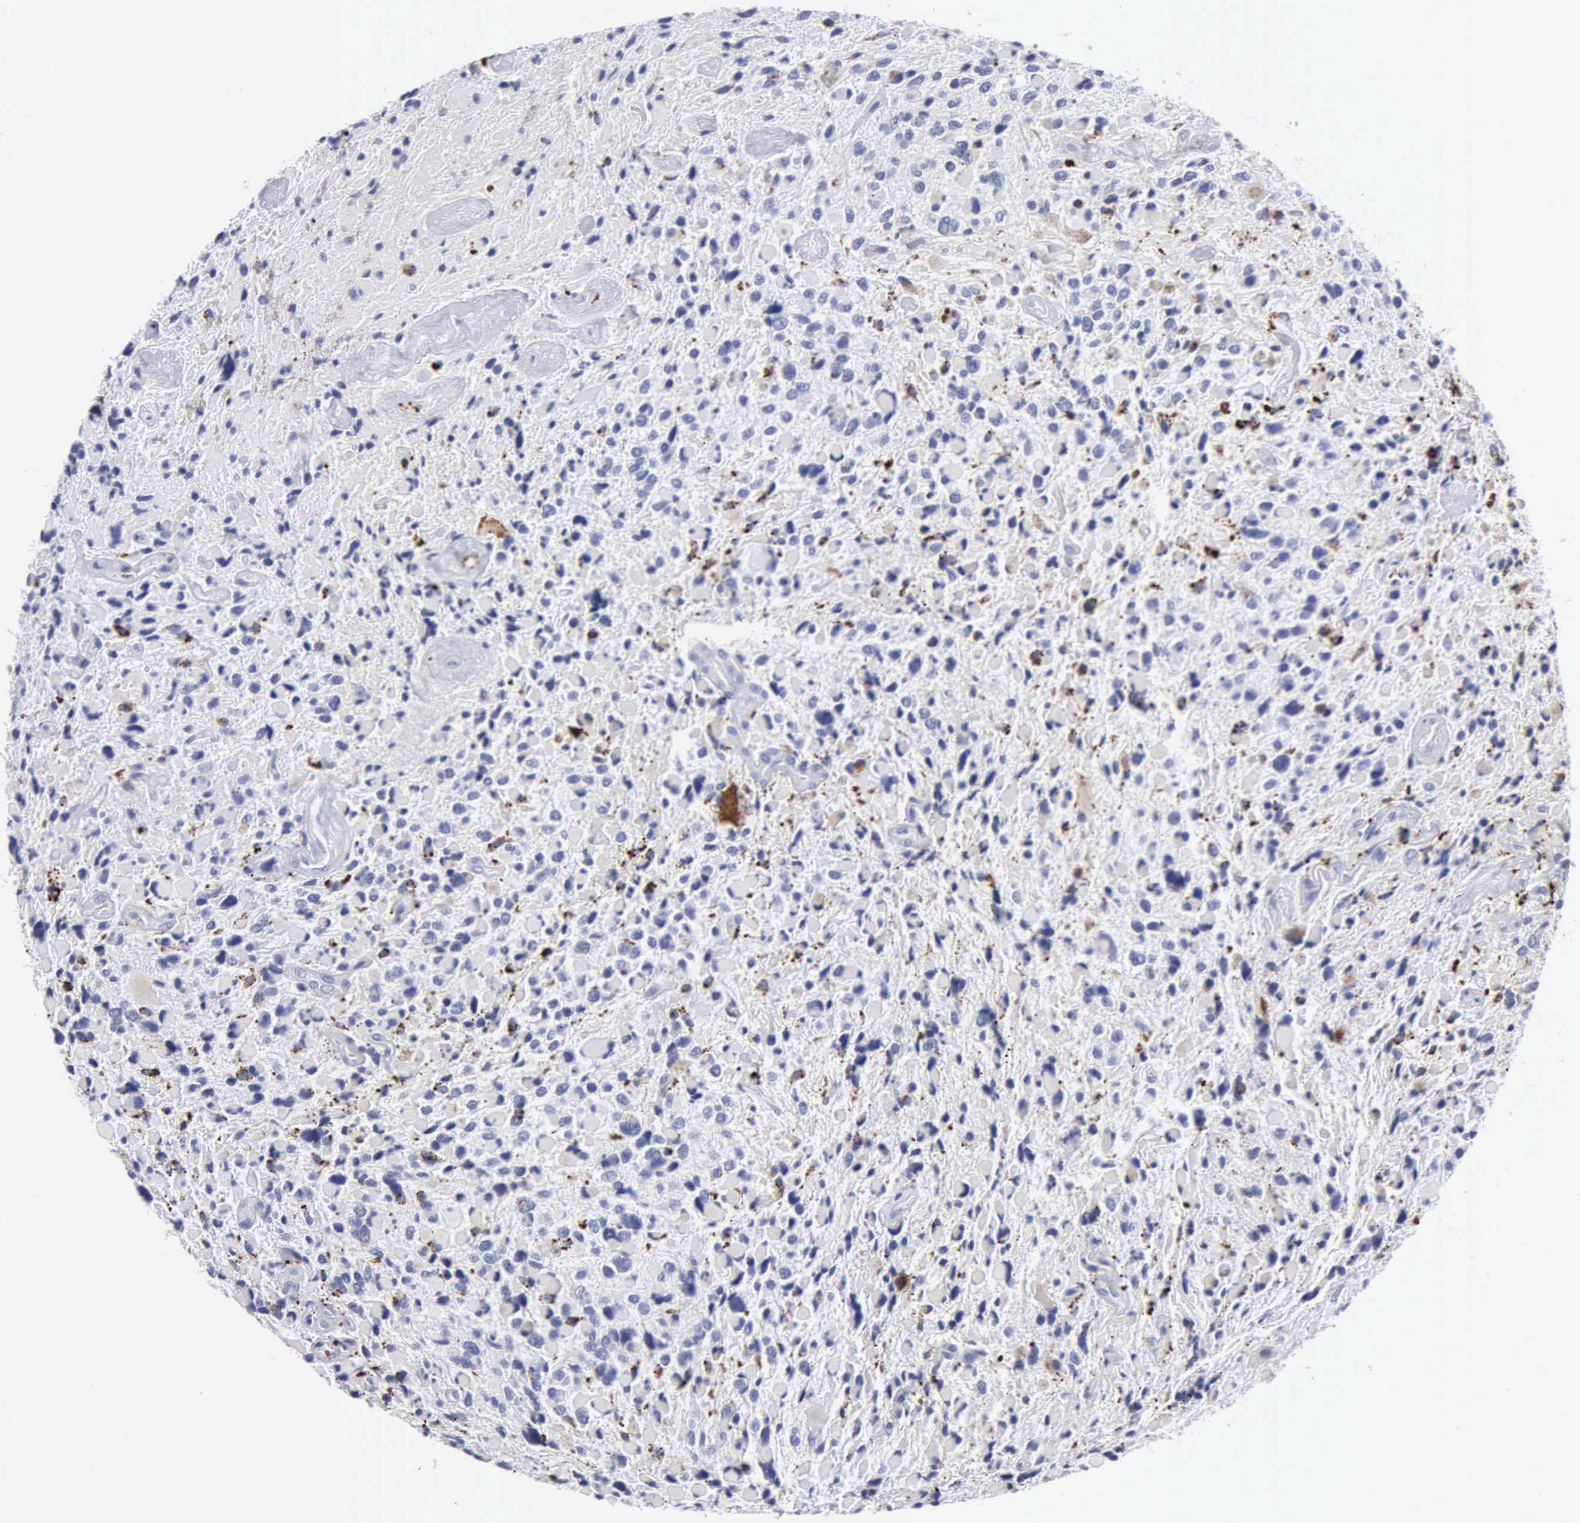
{"staining": {"intensity": "moderate", "quantity": "<25%", "location": "cytoplasmic/membranous"}, "tissue": "glioma", "cell_type": "Tumor cells", "image_type": "cancer", "snomed": [{"axis": "morphology", "description": "Glioma, malignant, High grade"}, {"axis": "topography", "description": "Brain"}], "caption": "Malignant glioma (high-grade) stained with a protein marker shows moderate staining in tumor cells.", "gene": "CTSH", "patient": {"sex": "female", "age": 37}}